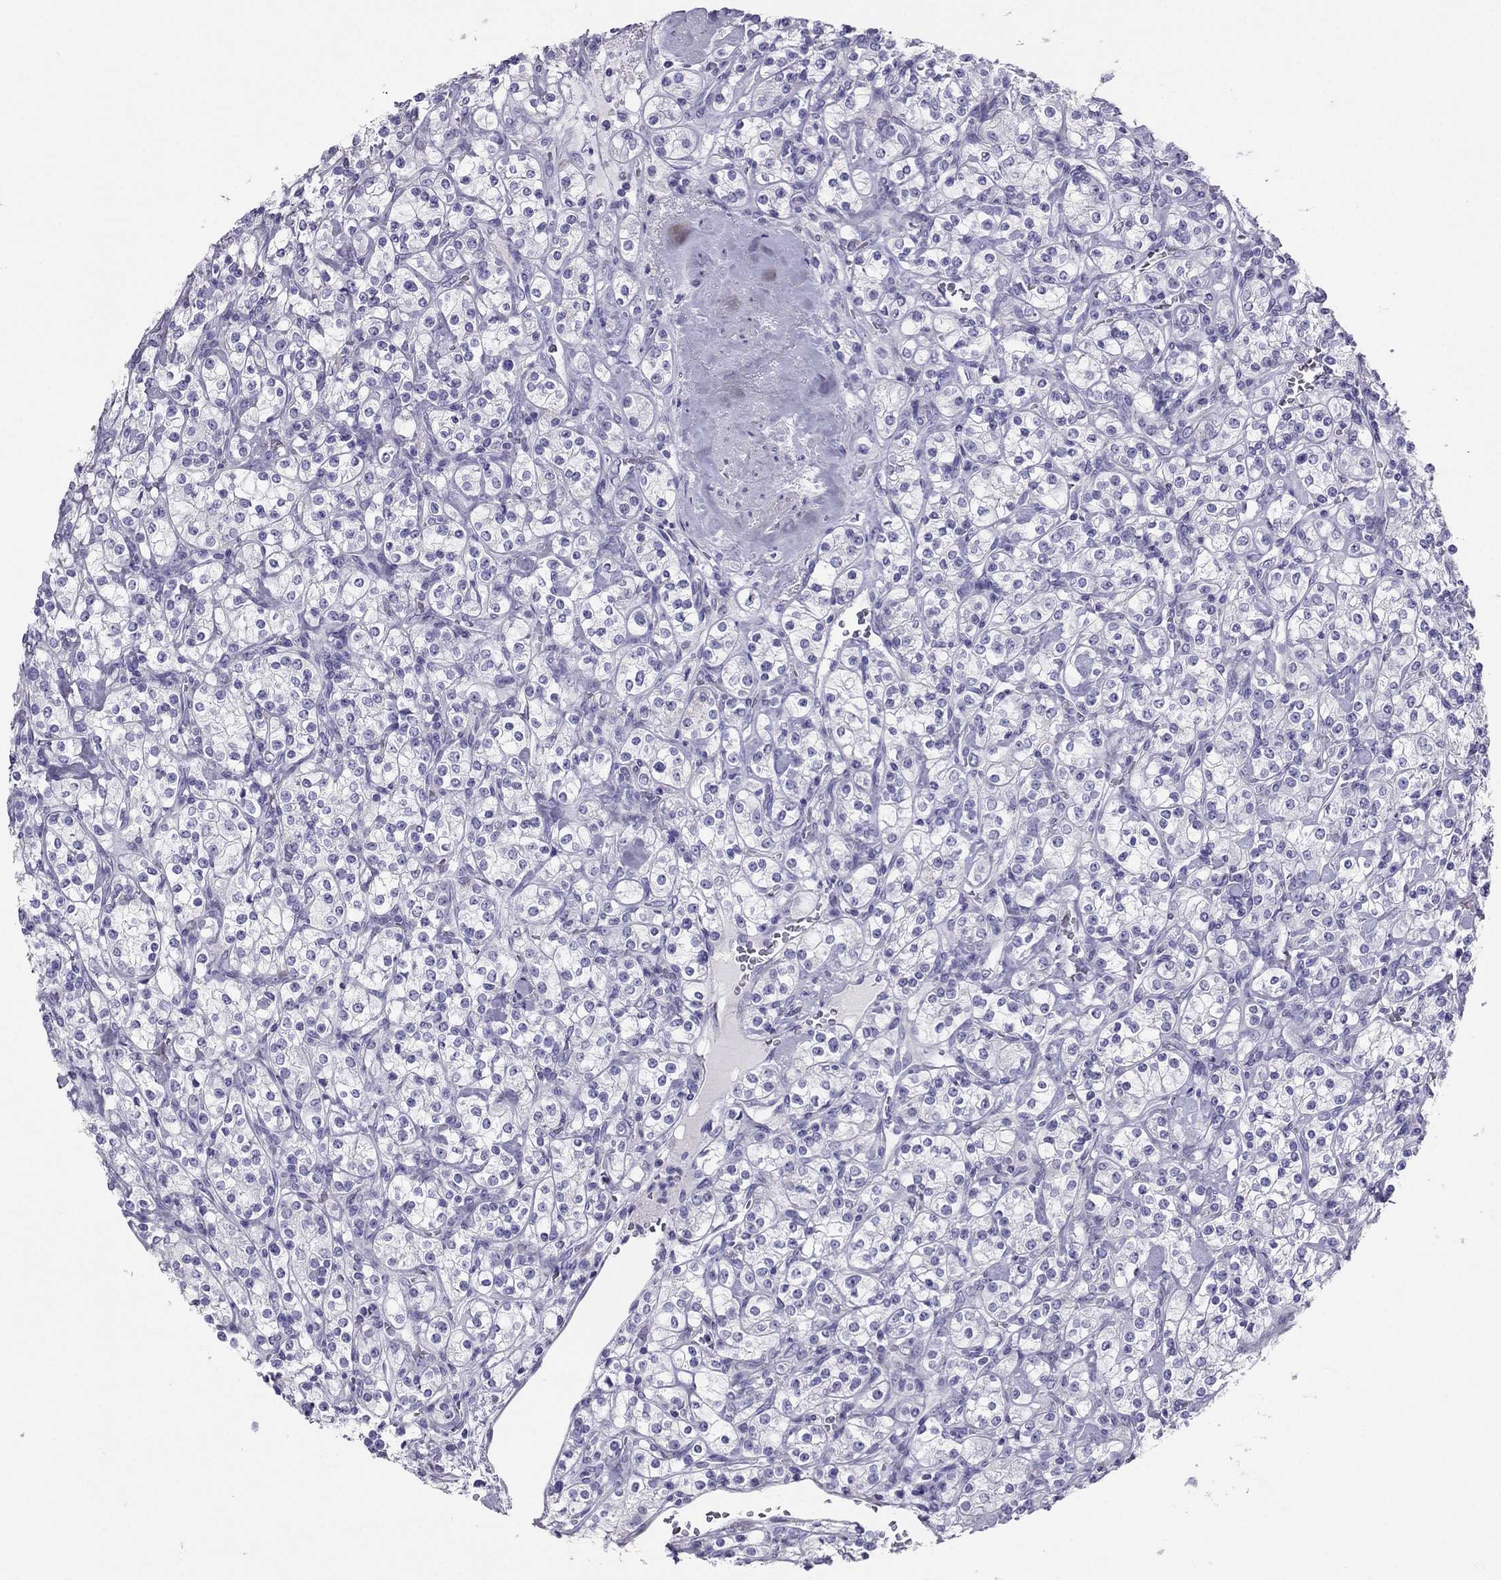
{"staining": {"intensity": "negative", "quantity": "none", "location": "none"}, "tissue": "renal cancer", "cell_type": "Tumor cells", "image_type": "cancer", "snomed": [{"axis": "morphology", "description": "Adenocarcinoma, NOS"}, {"axis": "topography", "description": "Kidney"}], "caption": "The histopathology image shows no significant positivity in tumor cells of renal adenocarcinoma.", "gene": "MAEL", "patient": {"sex": "male", "age": 77}}